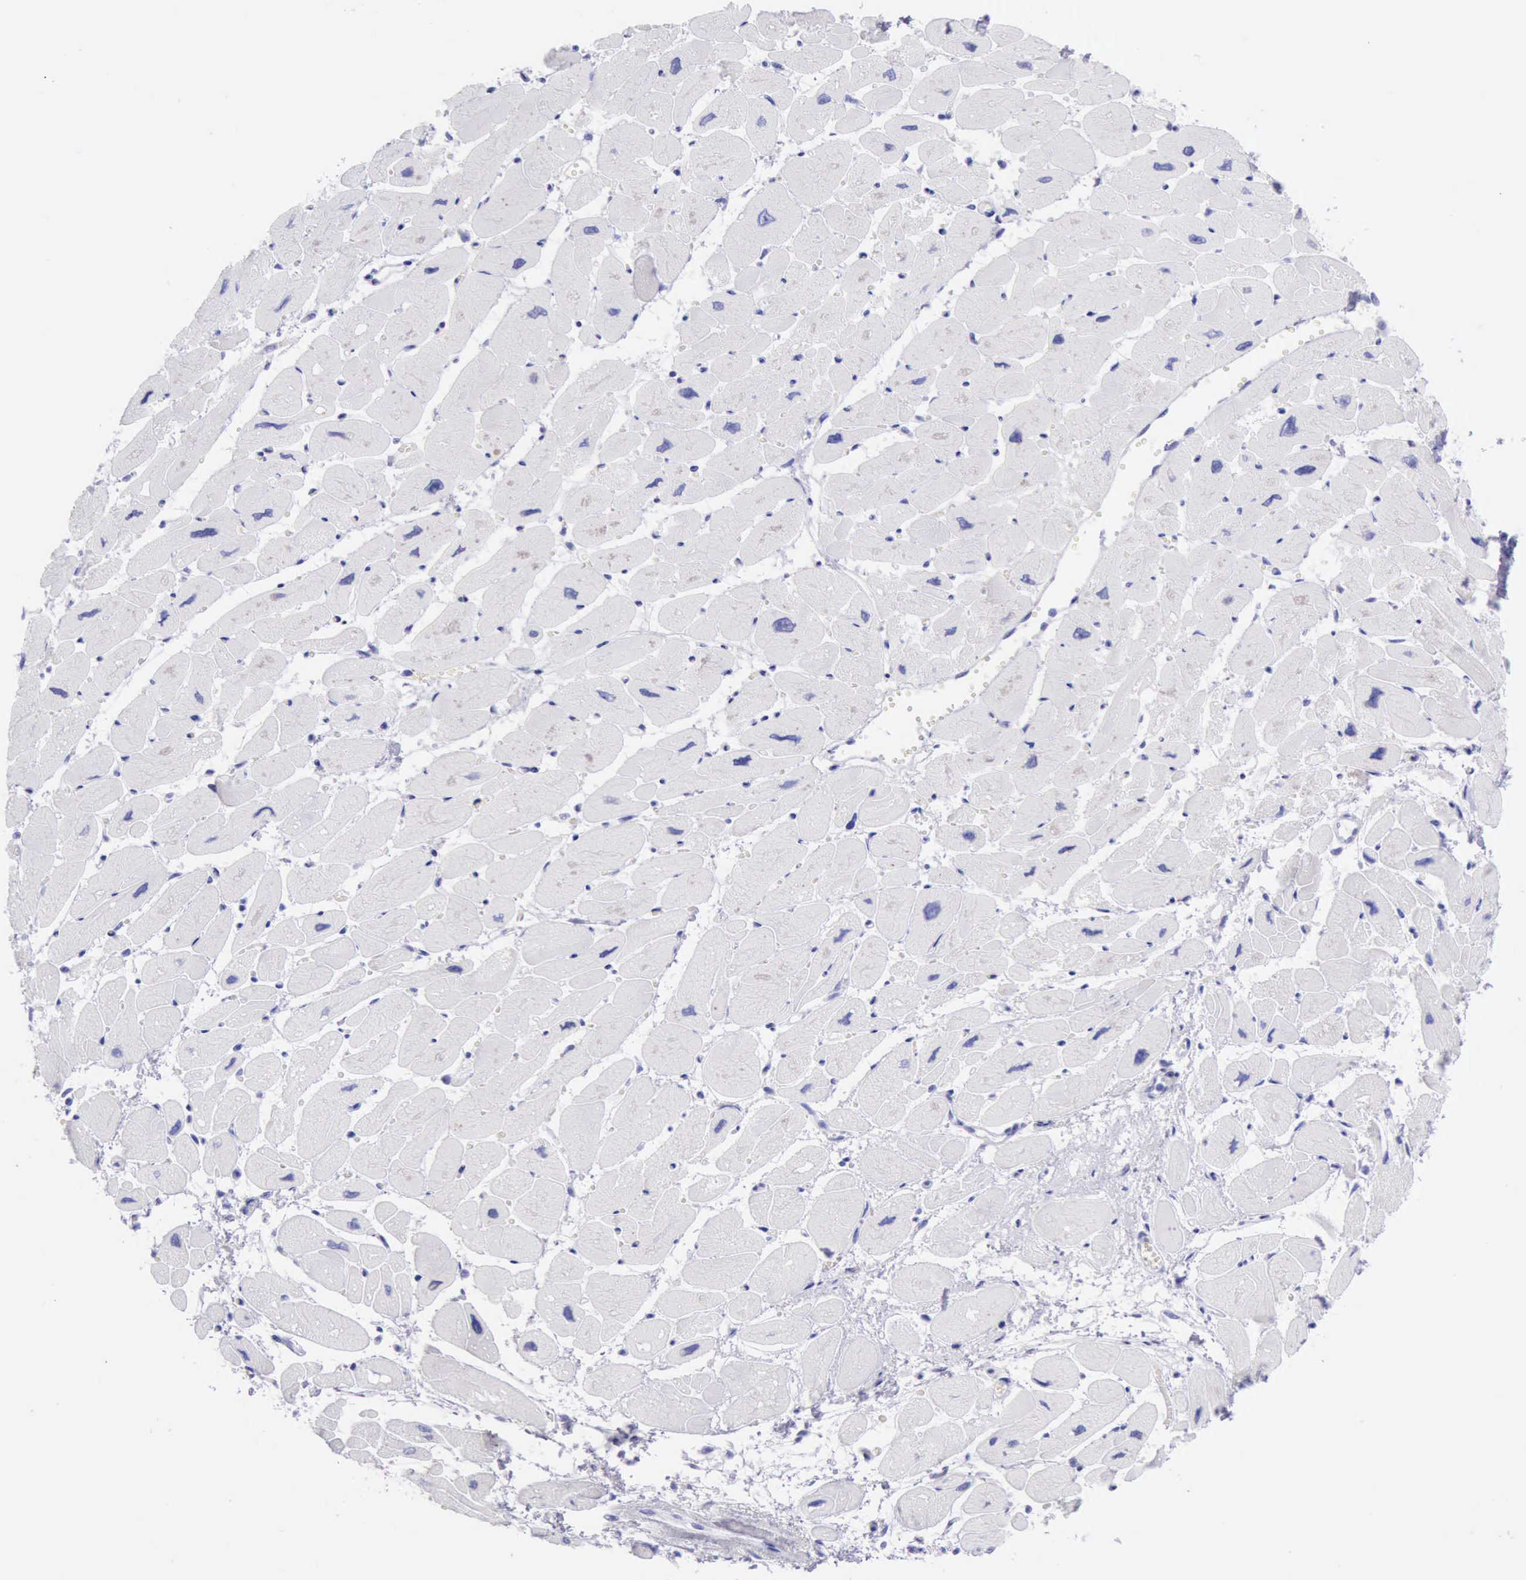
{"staining": {"intensity": "negative", "quantity": "none", "location": "none"}, "tissue": "heart muscle", "cell_type": "Cardiomyocytes", "image_type": "normal", "snomed": [{"axis": "morphology", "description": "Normal tissue, NOS"}, {"axis": "topography", "description": "Heart"}], "caption": "DAB immunohistochemical staining of unremarkable heart muscle displays no significant staining in cardiomyocytes. Brightfield microscopy of immunohistochemistry stained with DAB (3,3'-diaminobenzidine) (brown) and hematoxylin (blue), captured at high magnification.", "gene": "MCM2", "patient": {"sex": "female", "age": 54}}